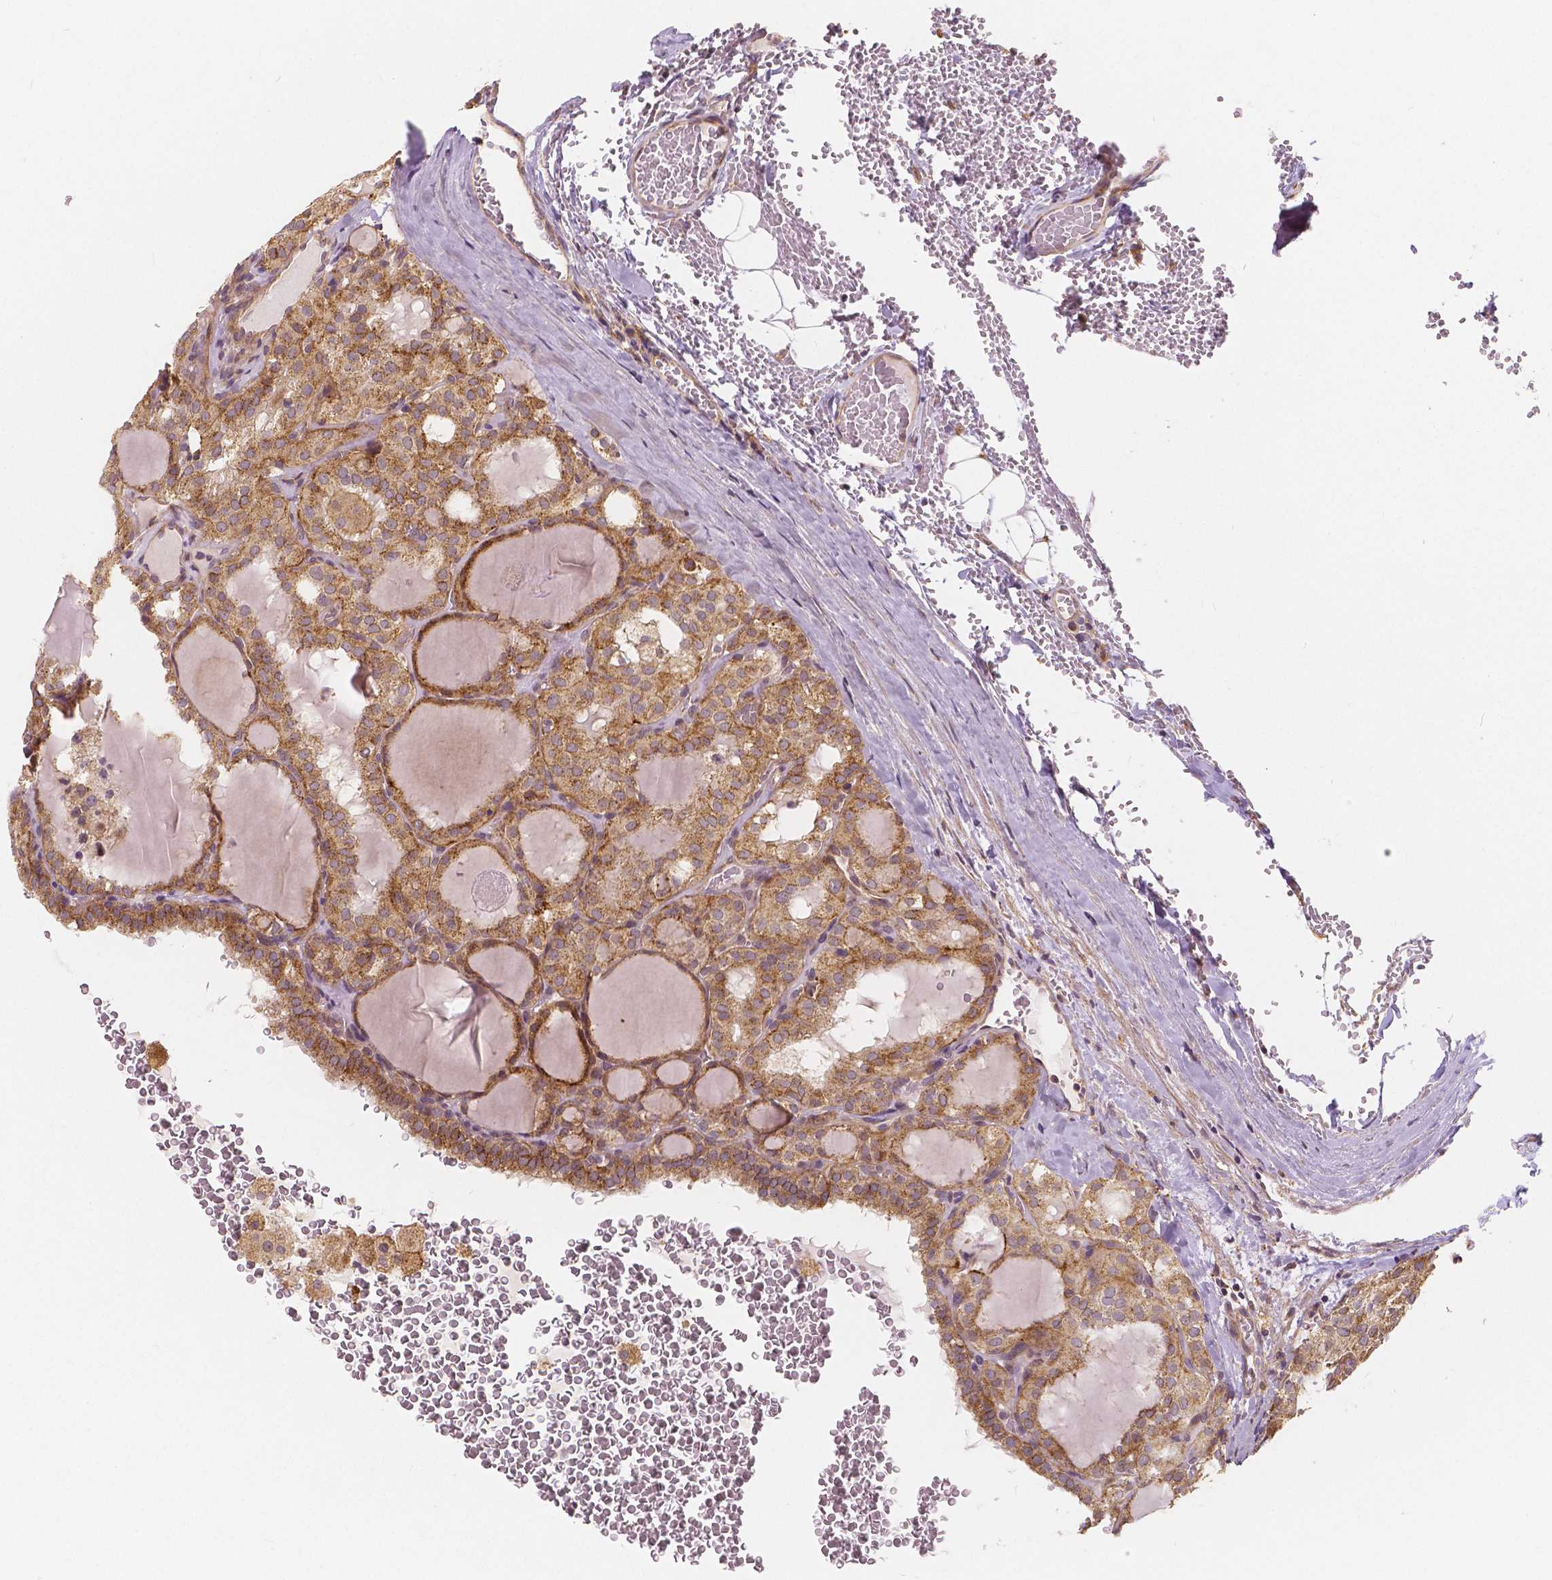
{"staining": {"intensity": "moderate", "quantity": ">75%", "location": "cytoplasmic/membranous"}, "tissue": "thyroid cancer", "cell_type": "Tumor cells", "image_type": "cancer", "snomed": [{"axis": "morphology", "description": "Papillary adenocarcinoma, NOS"}, {"axis": "topography", "description": "Thyroid gland"}], "caption": "Moderate cytoplasmic/membranous protein staining is identified in about >75% of tumor cells in thyroid cancer (papillary adenocarcinoma).", "gene": "SNX12", "patient": {"sex": "male", "age": 20}}